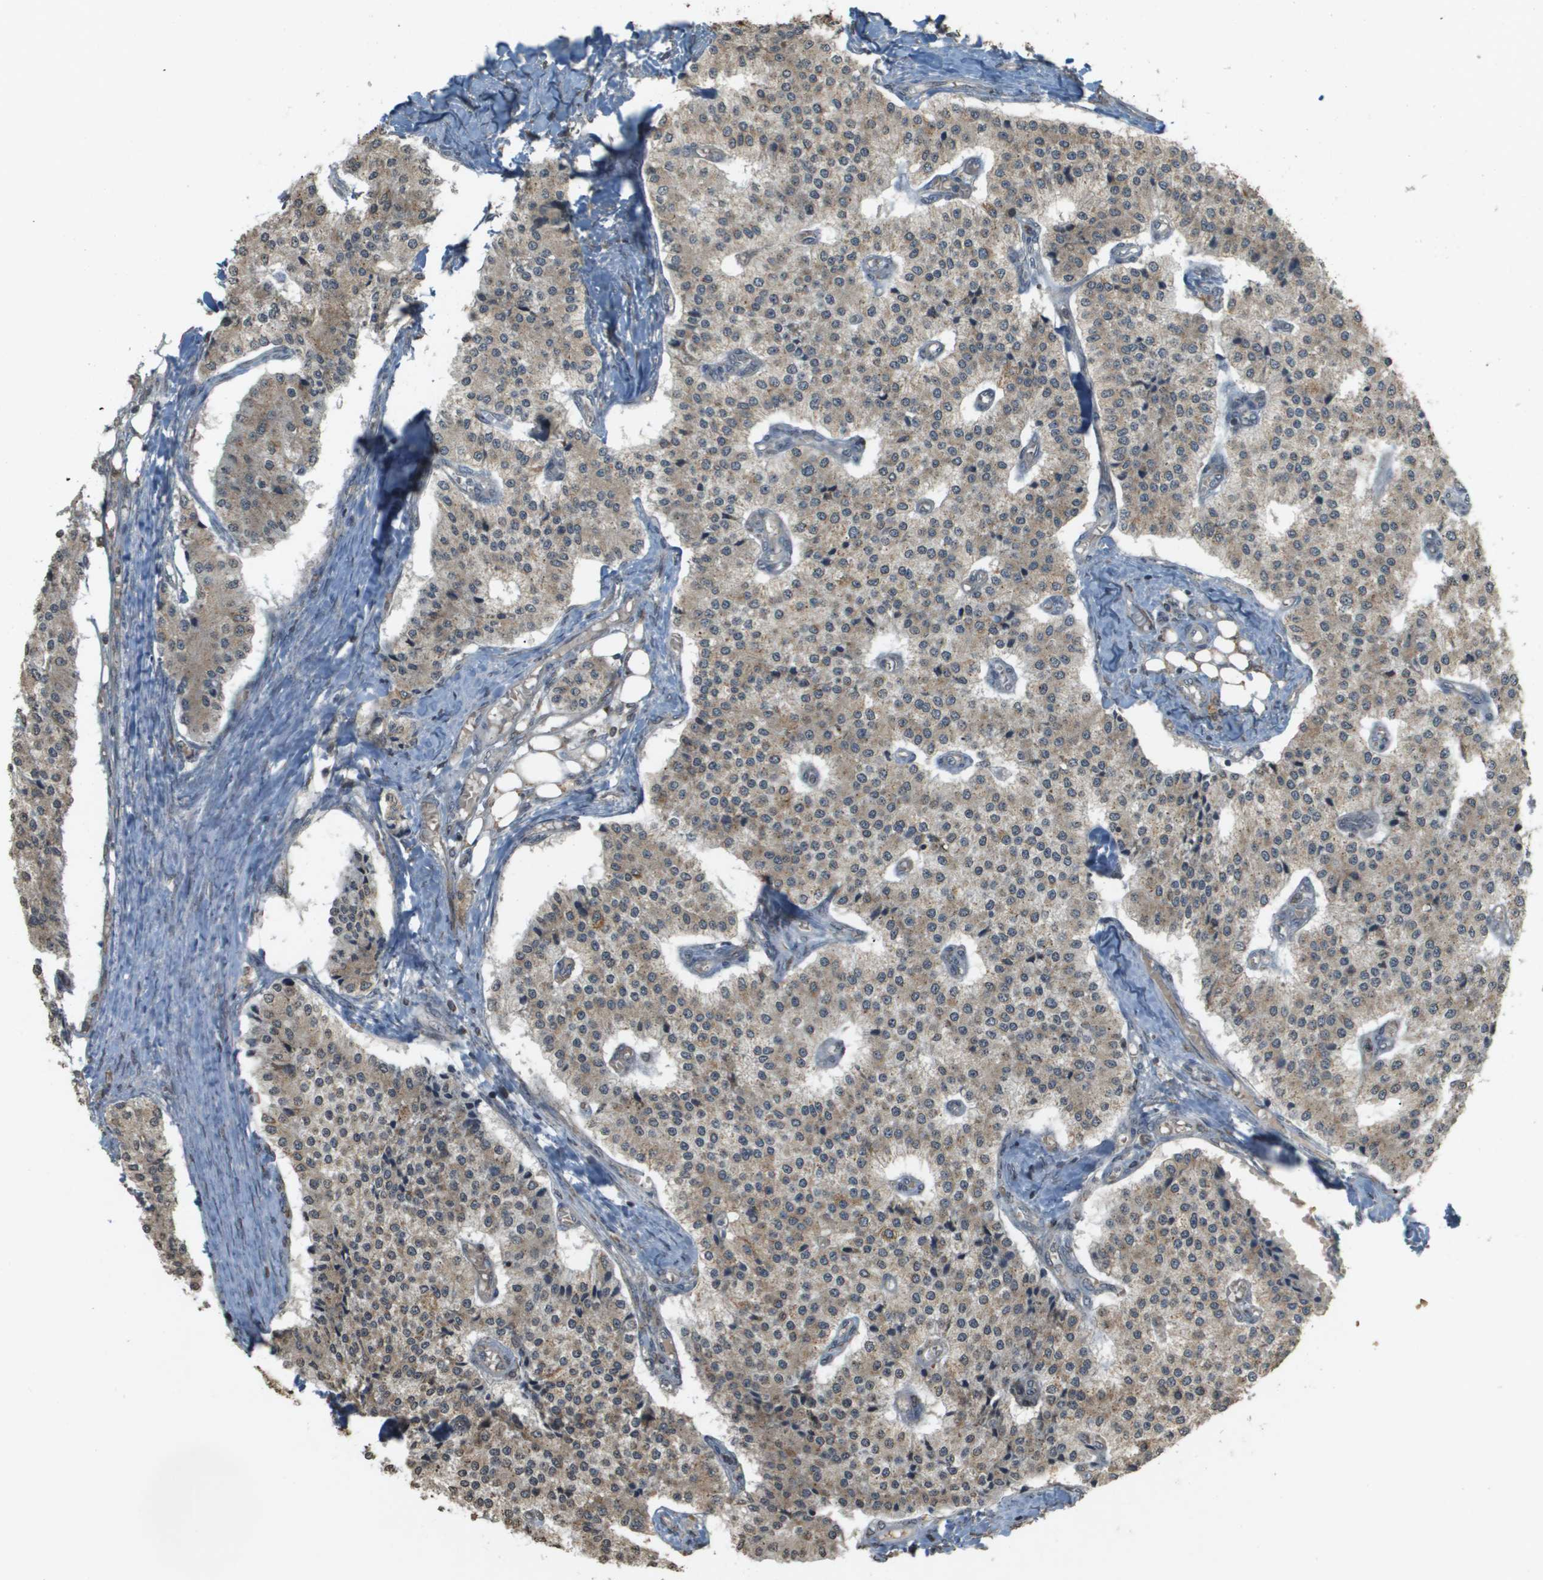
{"staining": {"intensity": "weak", "quantity": ">75%", "location": "cytoplasmic/membranous"}, "tissue": "carcinoid", "cell_type": "Tumor cells", "image_type": "cancer", "snomed": [{"axis": "morphology", "description": "Carcinoid, malignant, NOS"}, {"axis": "topography", "description": "Colon"}], "caption": "The micrograph reveals immunohistochemical staining of carcinoid (malignant). There is weak cytoplasmic/membranous positivity is seen in about >75% of tumor cells. (DAB (3,3'-diaminobenzidine) IHC with brightfield microscopy, high magnification).", "gene": "RAB21", "patient": {"sex": "female", "age": 52}}